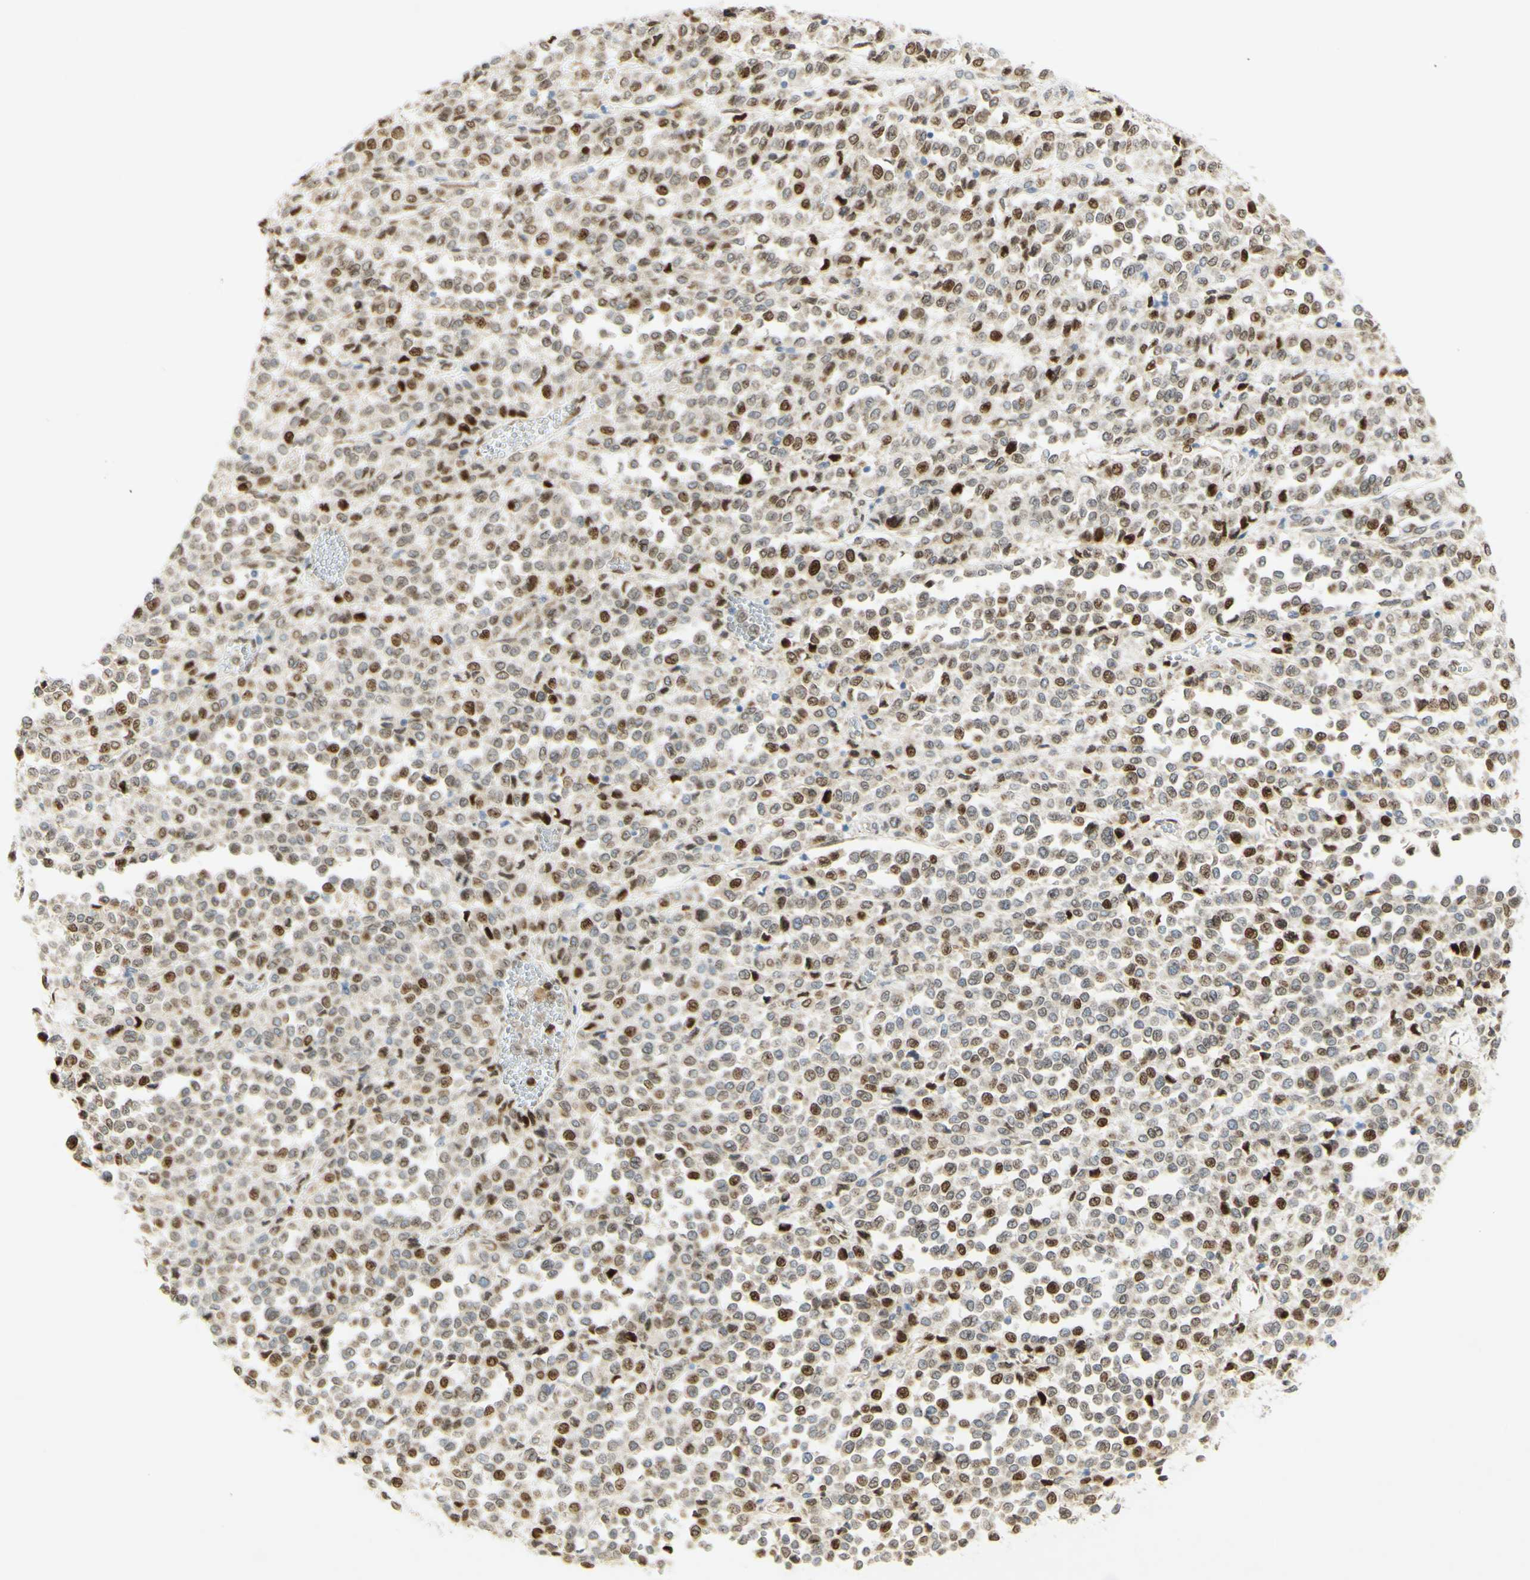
{"staining": {"intensity": "strong", "quantity": "25%-75%", "location": "nuclear"}, "tissue": "melanoma", "cell_type": "Tumor cells", "image_type": "cancer", "snomed": [{"axis": "morphology", "description": "Malignant melanoma, Metastatic site"}, {"axis": "topography", "description": "Pancreas"}], "caption": "Immunohistochemical staining of human melanoma exhibits strong nuclear protein expression in approximately 25%-75% of tumor cells. (brown staining indicates protein expression, while blue staining denotes nuclei).", "gene": "E2F1", "patient": {"sex": "female", "age": 30}}